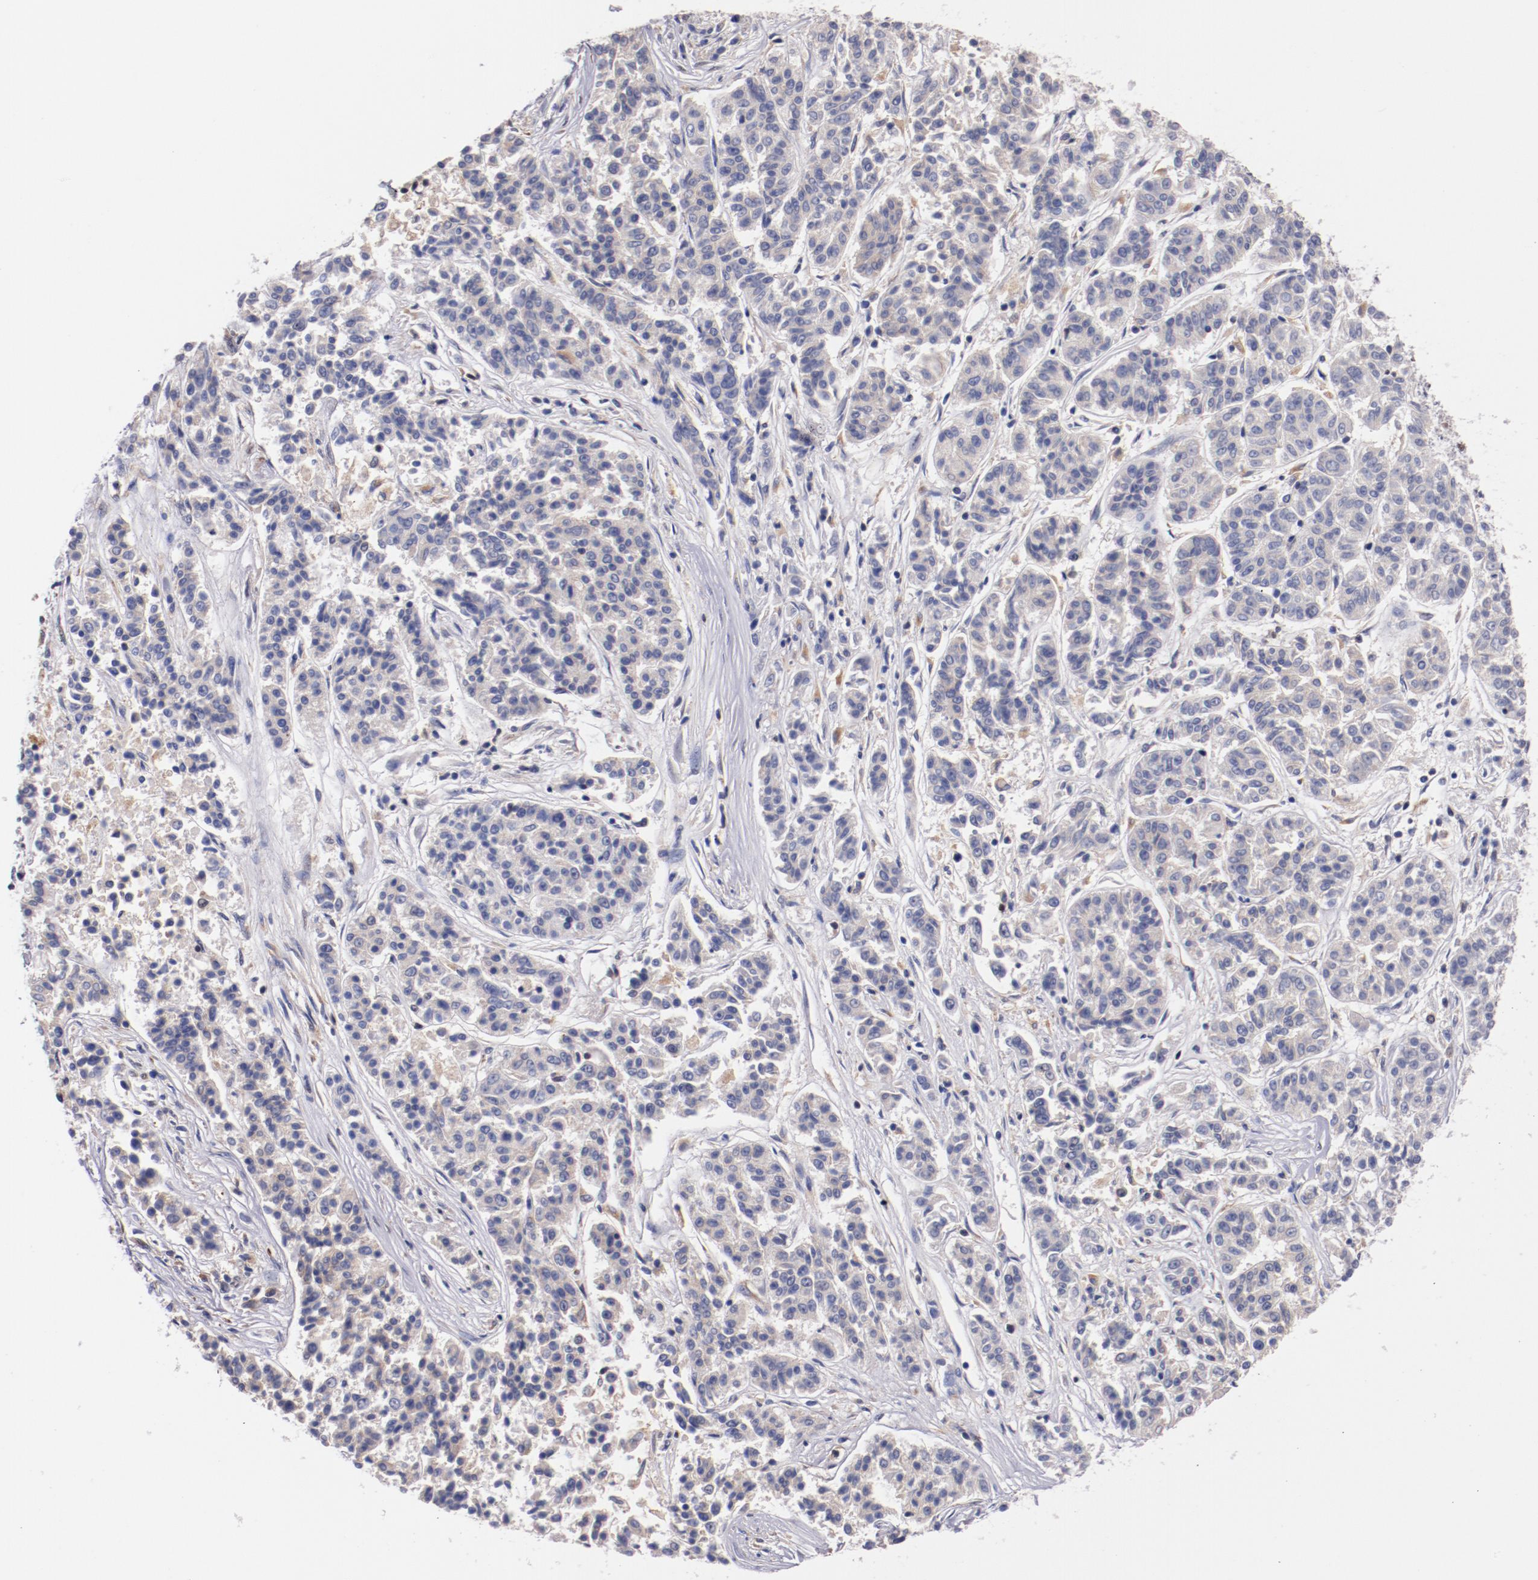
{"staining": {"intensity": "negative", "quantity": "none", "location": "none"}, "tissue": "lung cancer", "cell_type": "Tumor cells", "image_type": "cancer", "snomed": [{"axis": "morphology", "description": "Adenocarcinoma, NOS"}, {"axis": "topography", "description": "Lung"}], "caption": "Immunohistochemistry photomicrograph of neoplastic tissue: human lung cancer (adenocarcinoma) stained with DAB (3,3'-diaminobenzidine) demonstrates no significant protein expression in tumor cells.", "gene": "SRF", "patient": {"sex": "male", "age": 84}}